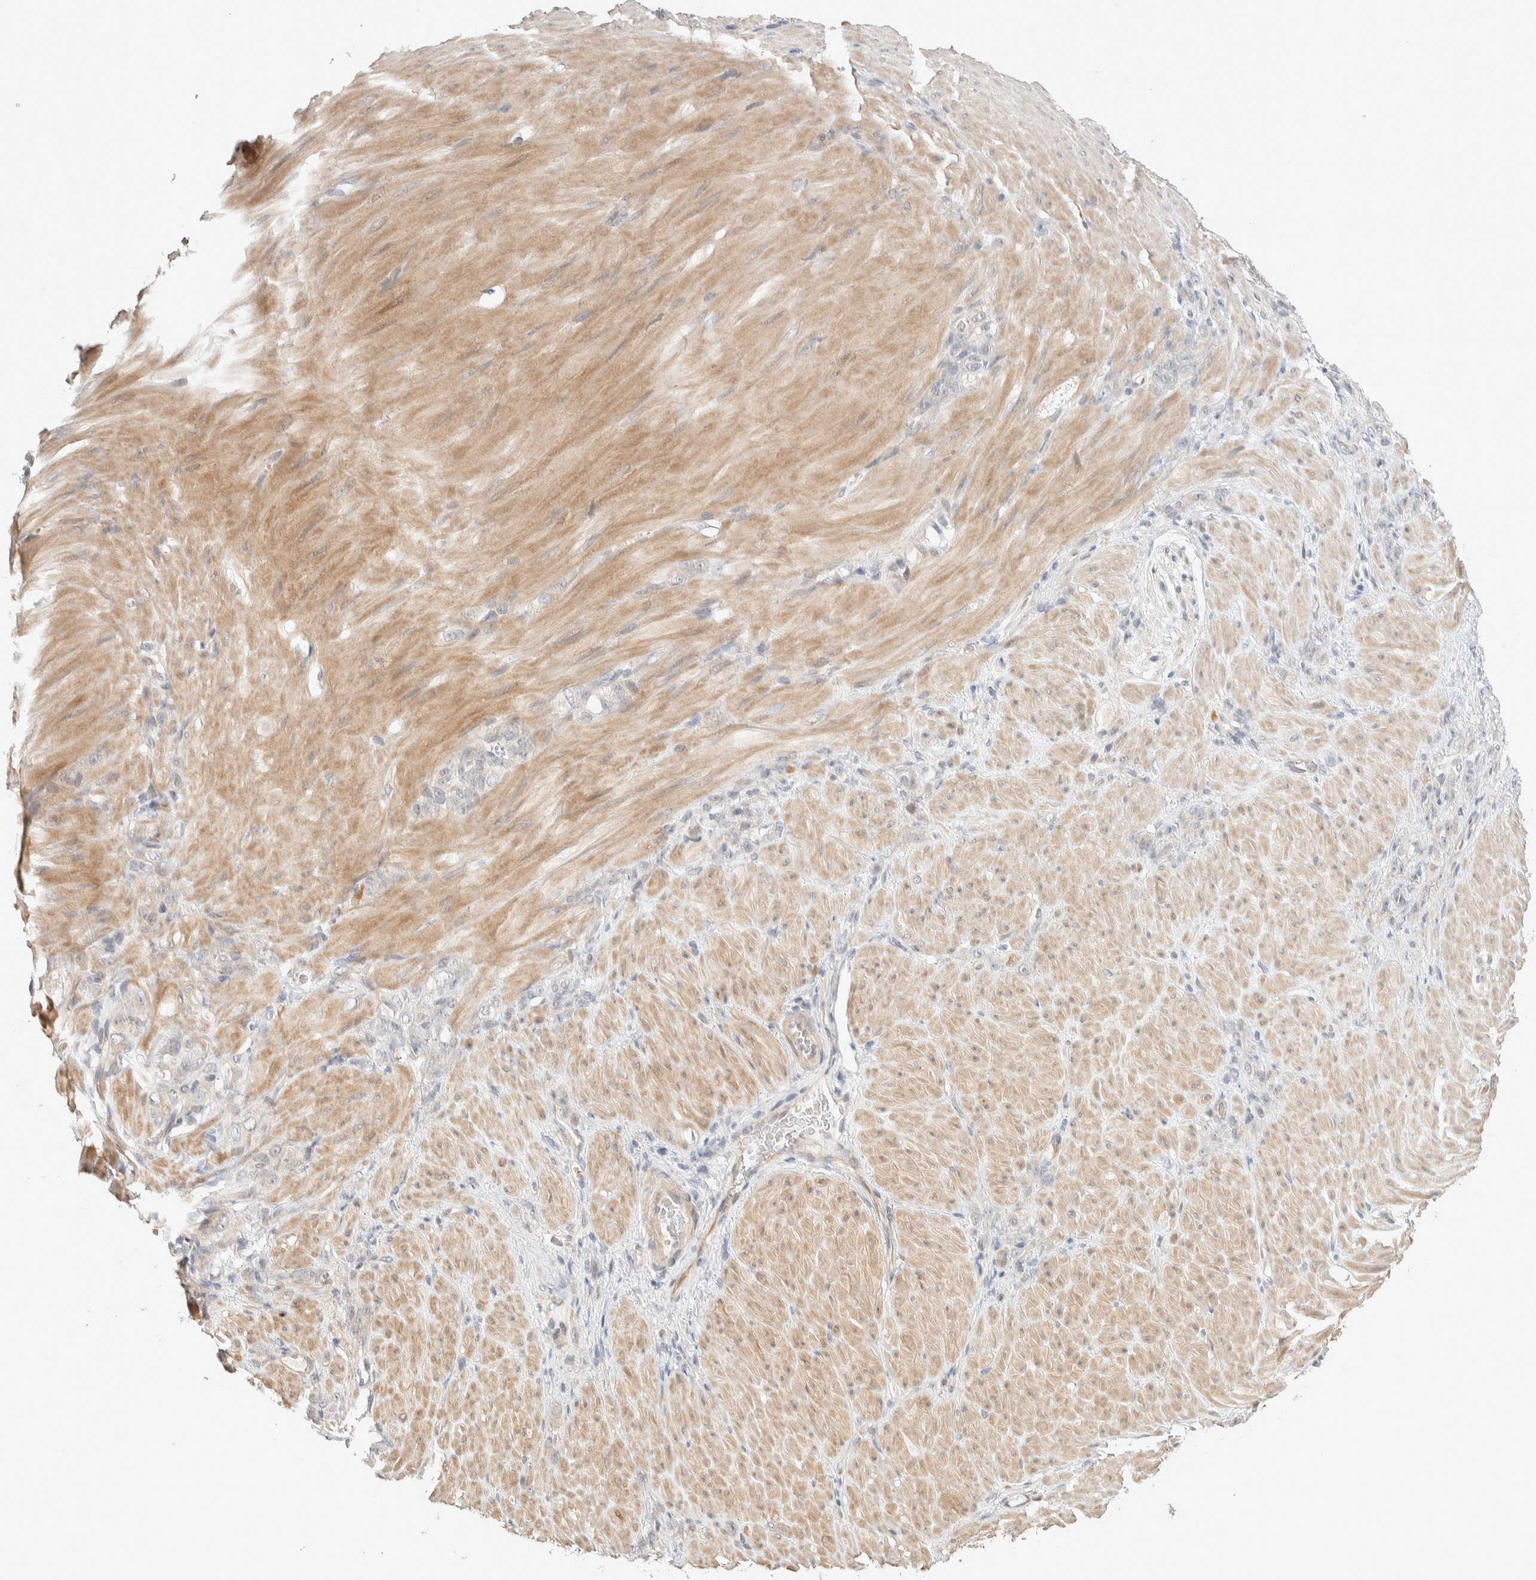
{"staining": {"intensity": "negative", "quantity": "none", "location": "none"}, "tissue": "stomach cancer", "cell_type": "Tumor cells", "image_type": "cancer", "snomed": [{"axis": "morphology", "description": "Normal tissue, NOS"}, {"axis": "morphology", "description": "Adenocarcinoma, NOS"}, {"axis": "topography", "description": "Stomach"}], "caption": "Image shows no protein staining in tumor cells of stomach cancer tissue.", "gene": "ZBTB2", "patient": {"sex": "male", "age": 82}}